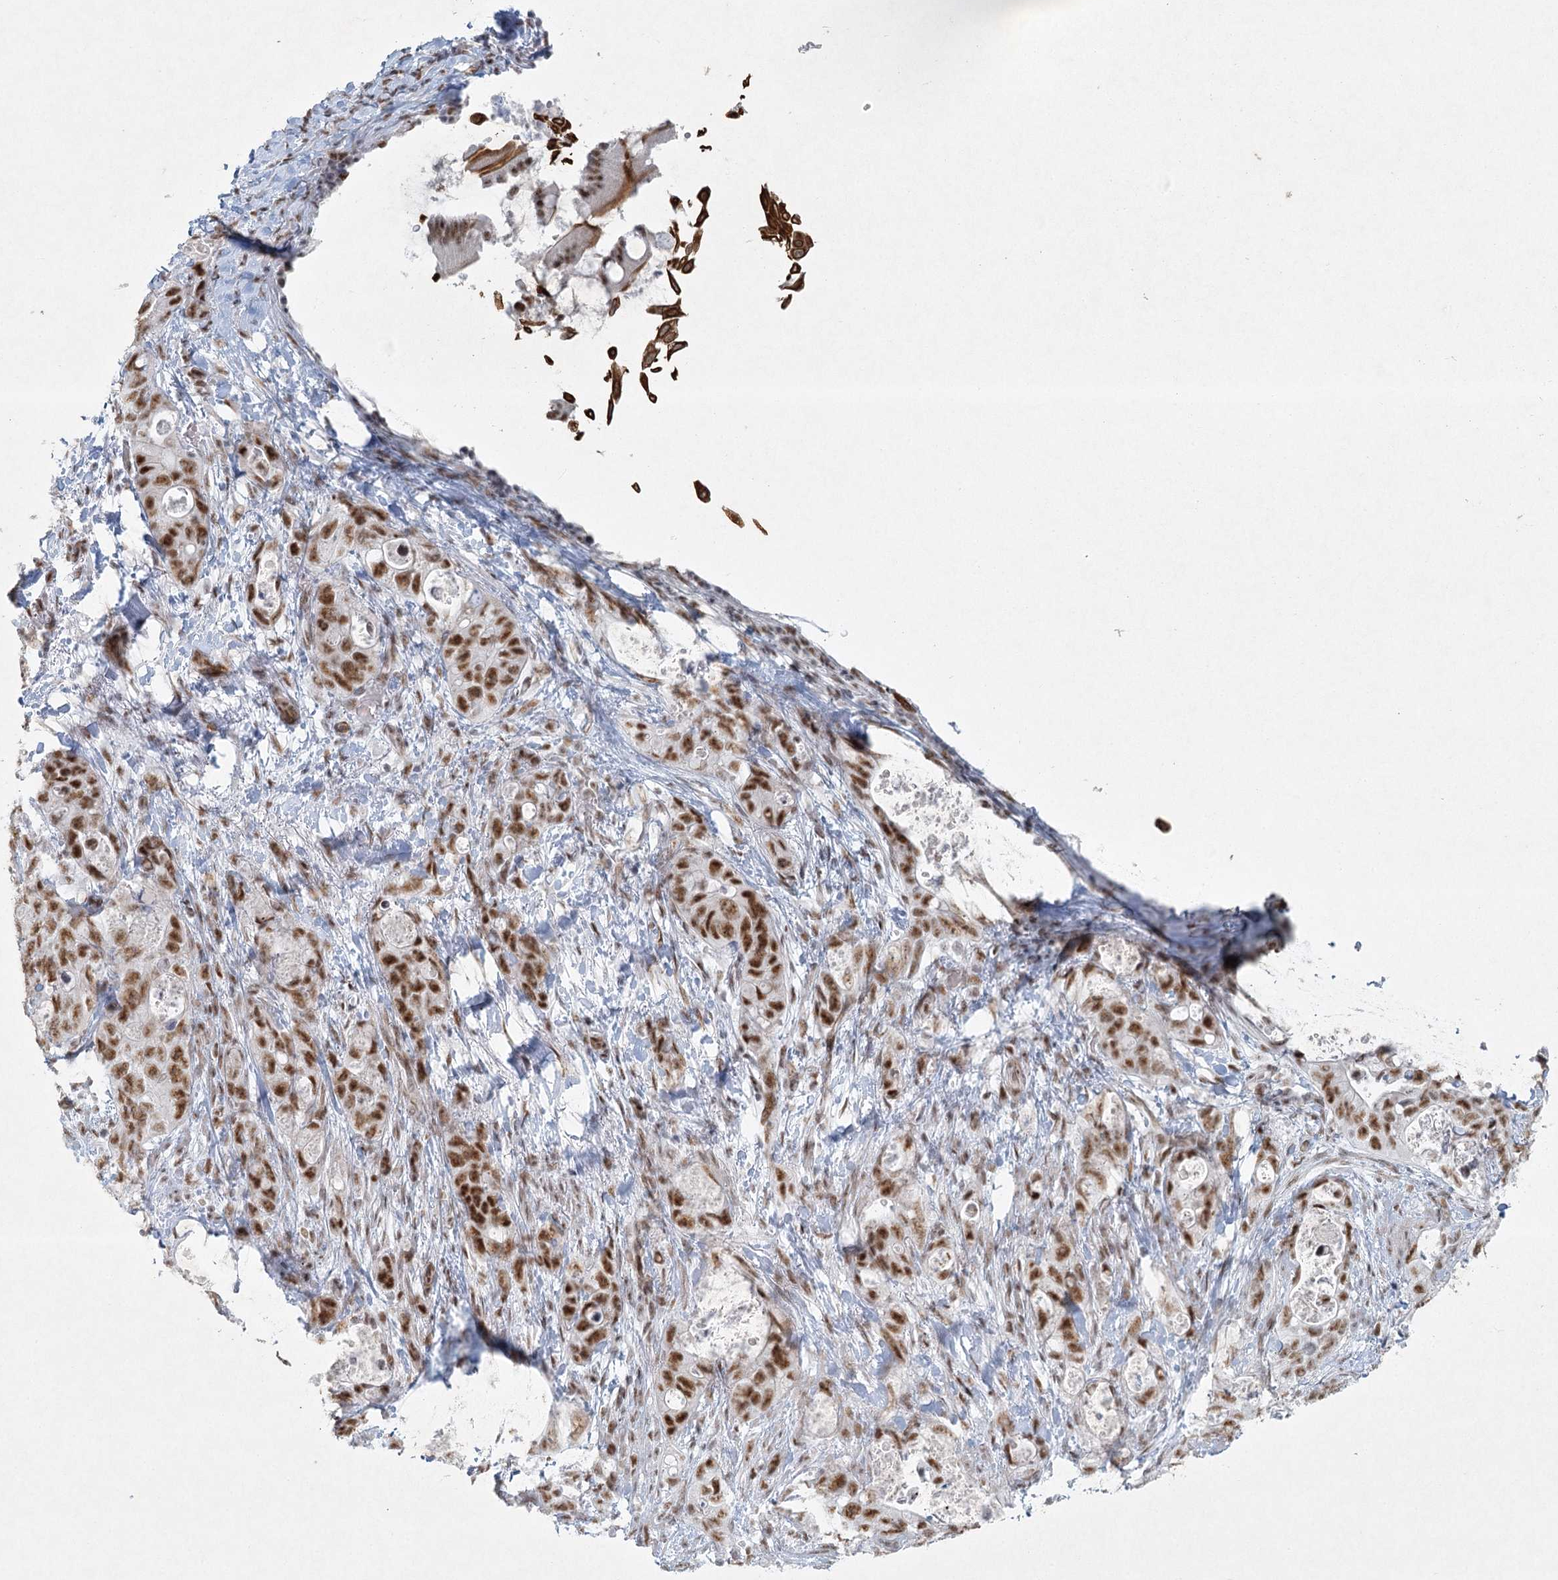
{"staining": {"intensity": "strong", "quantity": ">75%", "location": "nuclear"}, "tissue": "stomach cancer", "cell_type": "Tumor cells", "image_type": "cancer", "snomed": [{"axis": "morphology", "description": "Normal tissue, NOS"}, {"axis": "morphology", "description": "Adenocarcinoma, NOS"}, {"axis": "topography", "description": "Stomach"}], "caption": "Tumor cells reveal high levels of strong nuclear expression in approximately >75% of cells in human stomach adenocarcinoma.", "gene": "U2SURP", "patient": {"sex": "female", "age": 89}}